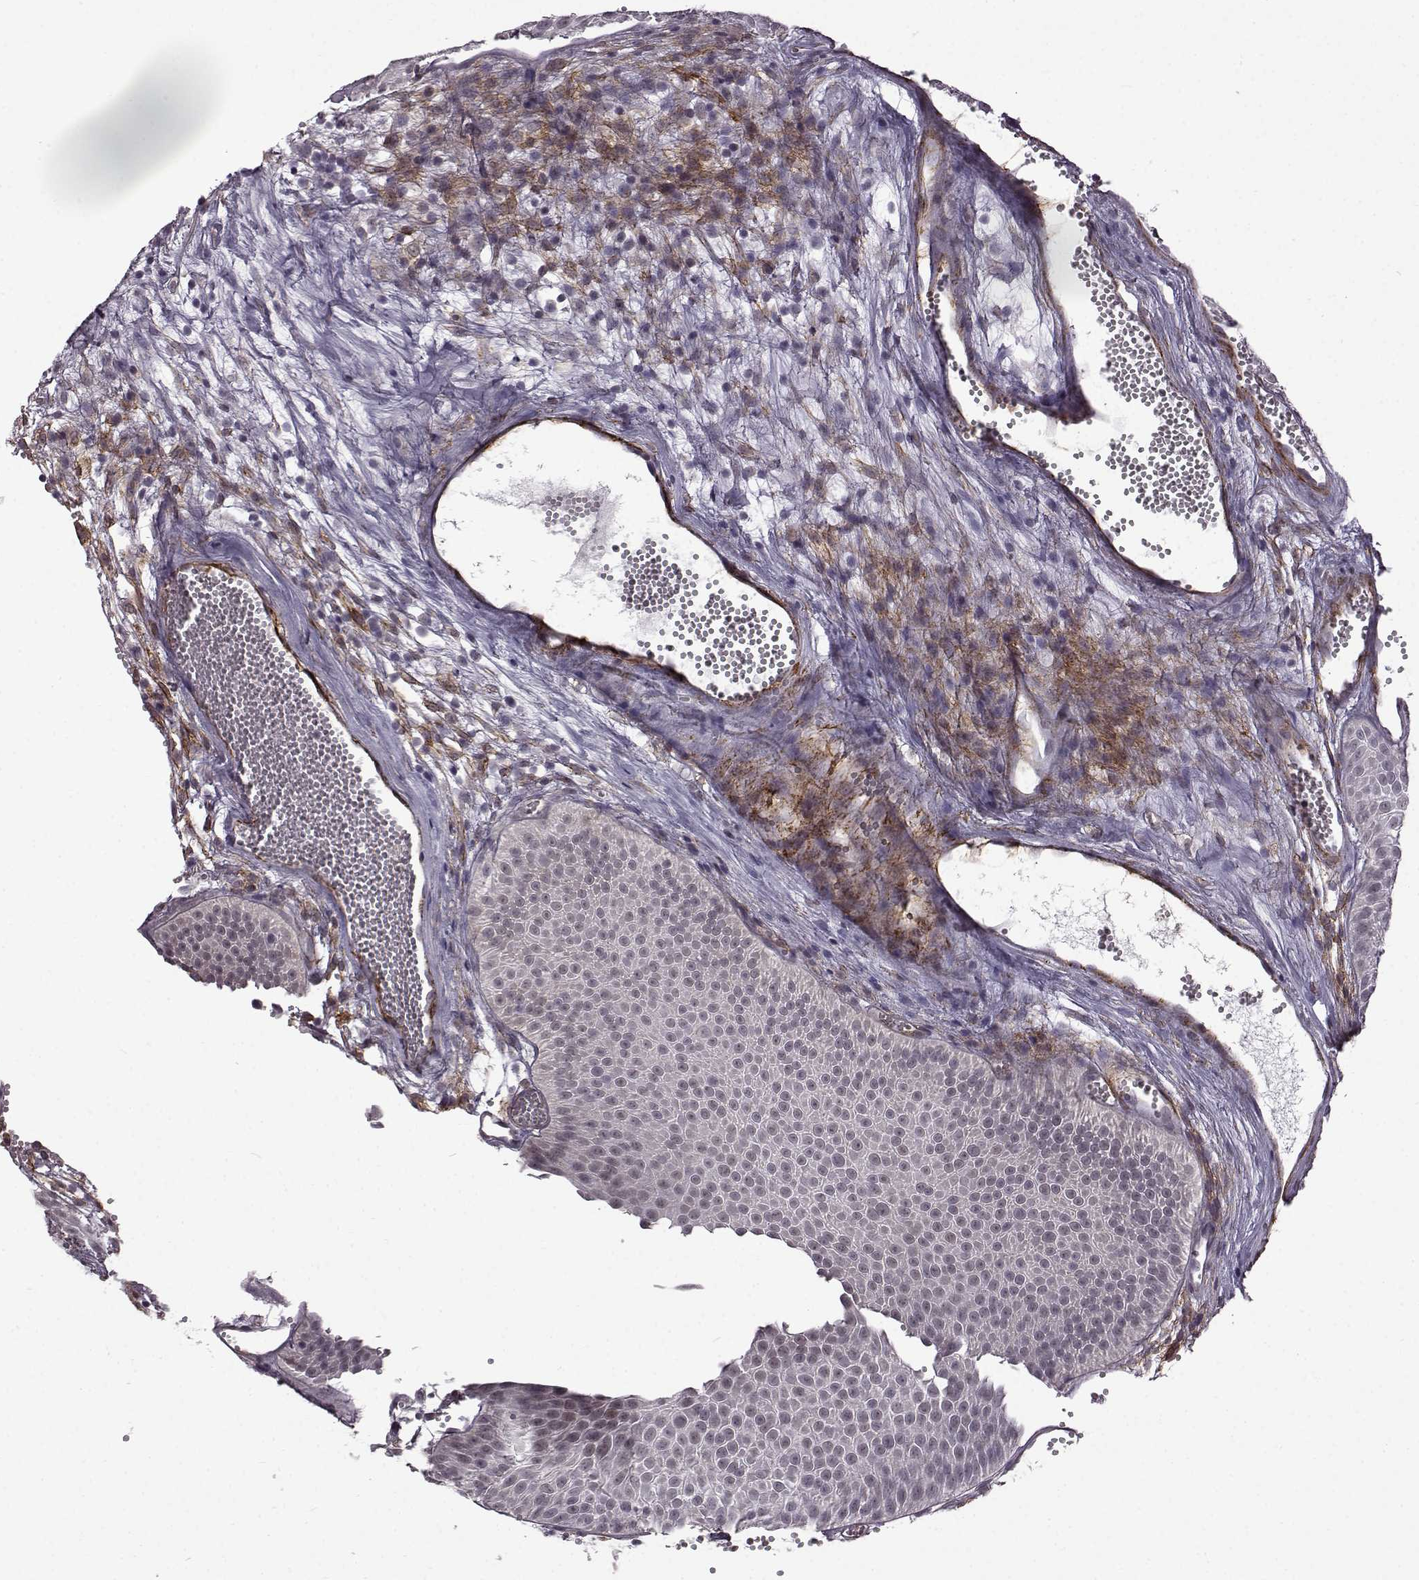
{"staining": {"intensity": "negative", "quantity": "none", "location": "none"}, "tissue": "urothelial cancer", "cell_type": "Tumor cells", "image_type": "cancer", "snomed": [{"axis": "morphology", "description": "Urothelial carcinoma, Low grade"}, {"axis": "topography", "description": "Urinary bladder"}], "caption": "Immunohistochemistry micrograph of low-grade urothelial carcinoma stained for a protein (brown), which reveals no staining in tumor cells.", "gene": "SYNPO2", "patient": {"sex": "male", "age": 52}}